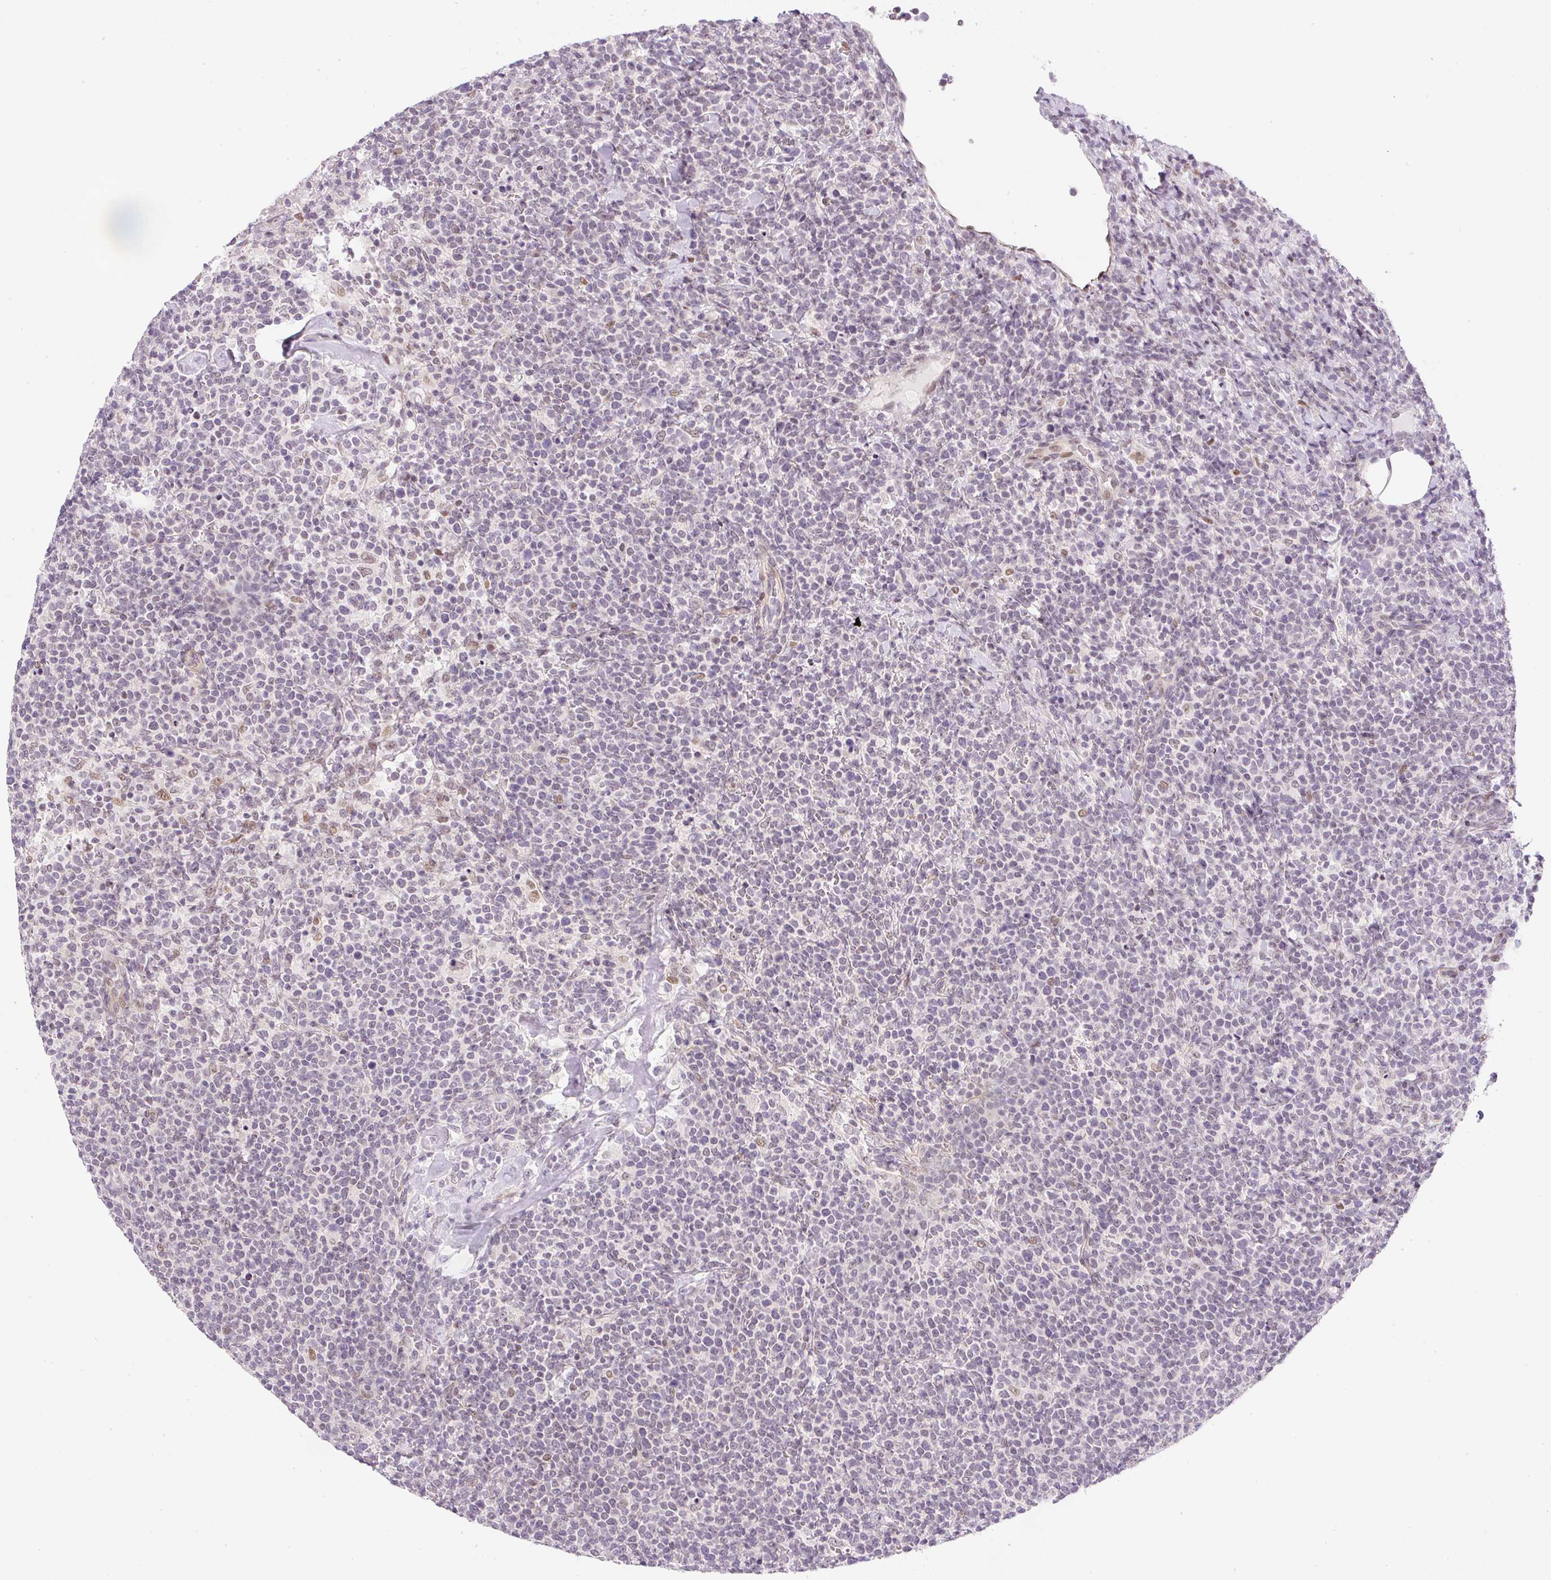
{"staining": {"intensity": "negative", "quantity": "none", "location": "none"}, "tissue": "lymphoma", "cell_type": "Tumor cells", "image_type": "cancer", "snomed": [{"axis": "morphology", "description": "Malignant lymphoma, non-Hodgkin's type, High grade"}, {"axis": "topography", "description": "Lymph node"}], "caption": "Protein analysis of malignant lymphoma, non-Hodgkin's type (high-grade) demonstrates no significant staining in tumor cells. (DAB immunohistochemistry (IHC), high magnification).", "gene": "DPPA4", "patient": {"sex": "male", "age": 61}}